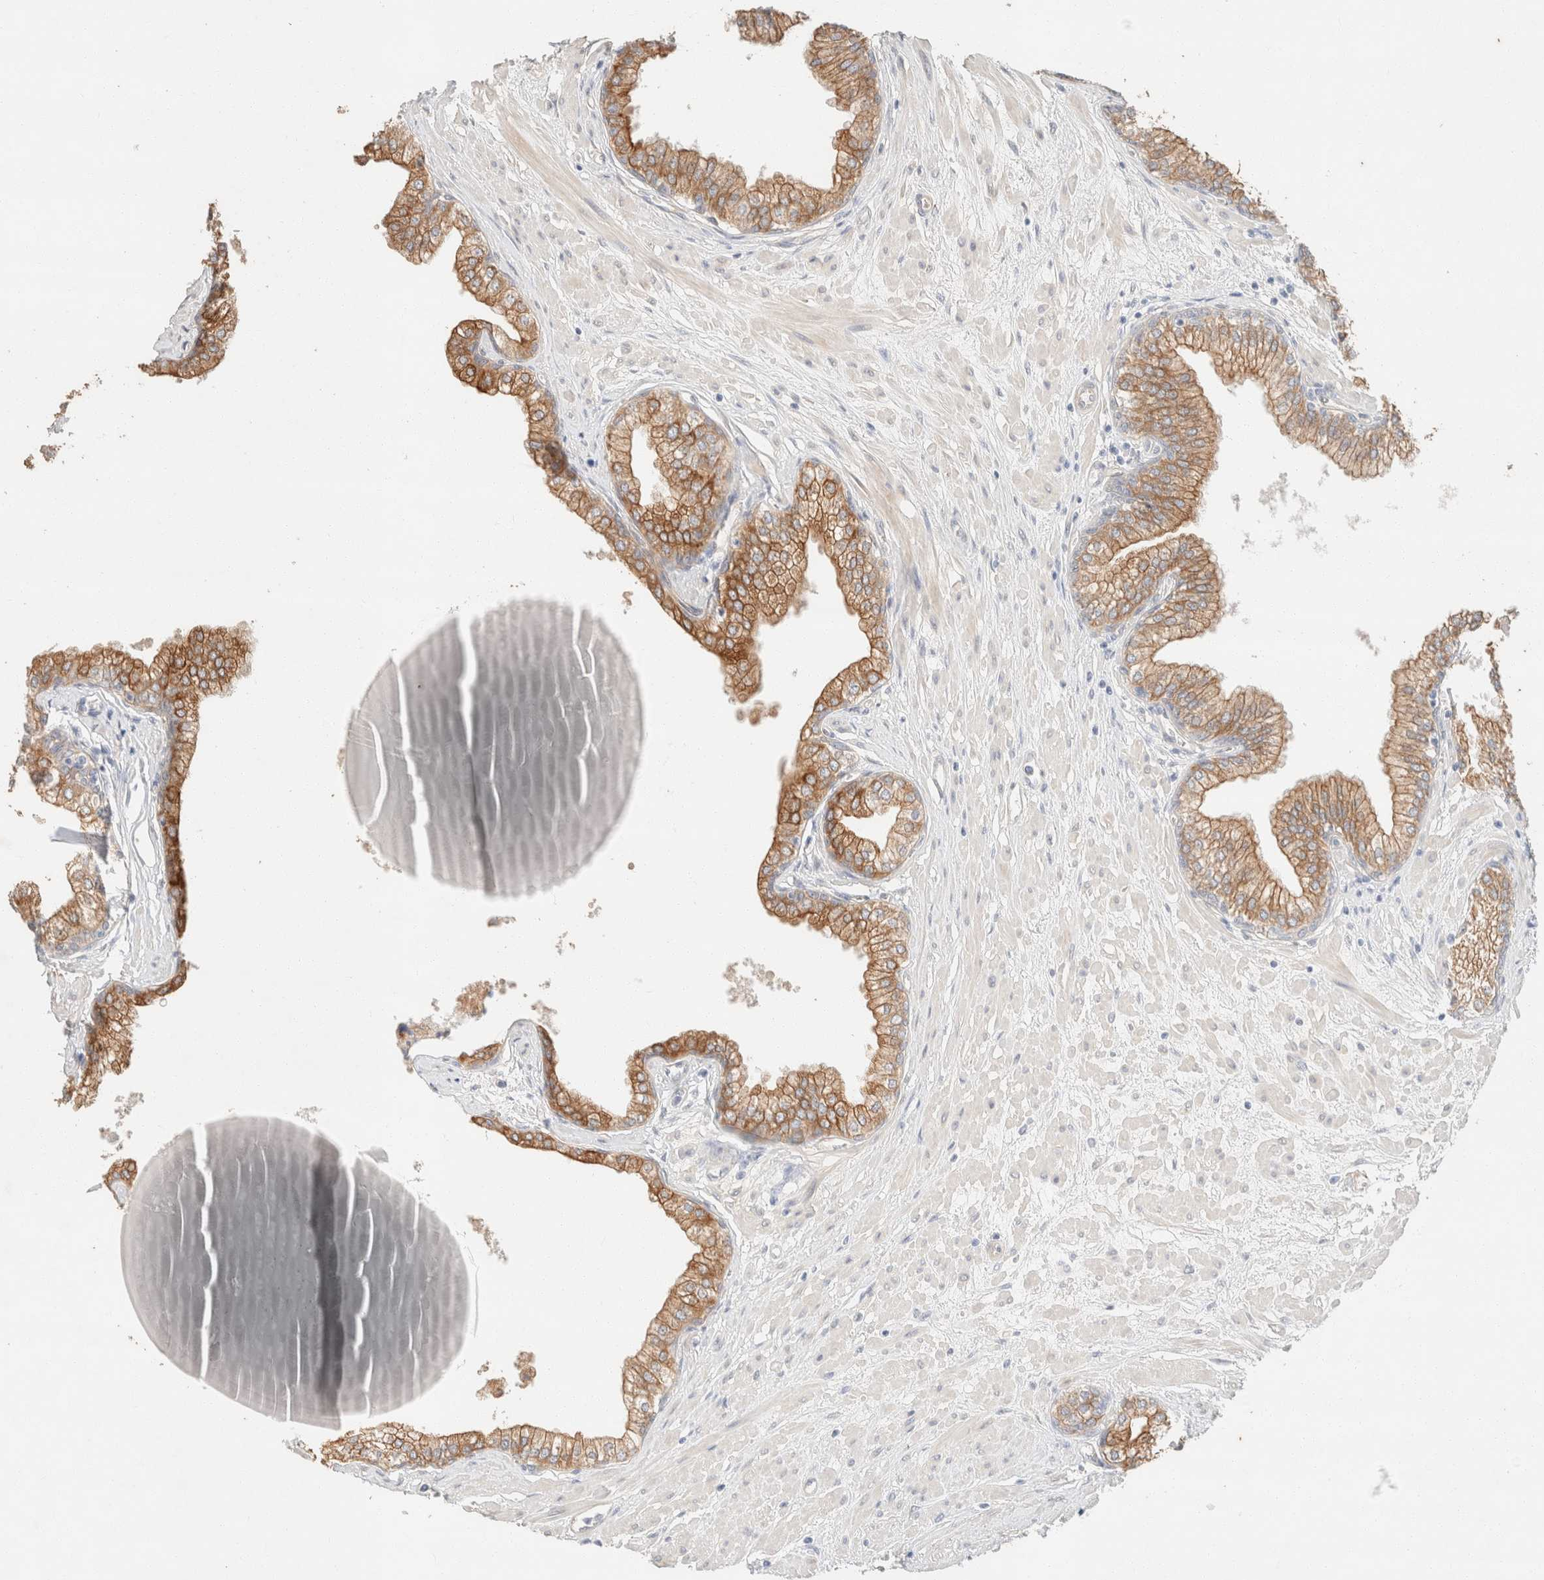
{"staining": {"intensity": "moderate", "quantity": ">75%", "location": "cytoplasmic/membranous"}, "tissue": "prostate", "cell_type": "Glandular cells", "image_type": "normal", "snomed": [{"axis": "morphology", "description": "Normal tissue, NOS"}, {"axis": "morphology", "description": "Urothelial carcinoma, Low grade"}, {"axis": "topography", "description": "Urinary bladder"}, {"axis": "topography", "description": "Prostate"}], "caption": "About >75% of glandular cells in normal prostate exhibit moderate cytoplasmic/membranous protein staining as visualized by brown immunohistochemical staining.", "gene": "CSNK1E", "patient": {"sex": "male", "age": 60}}